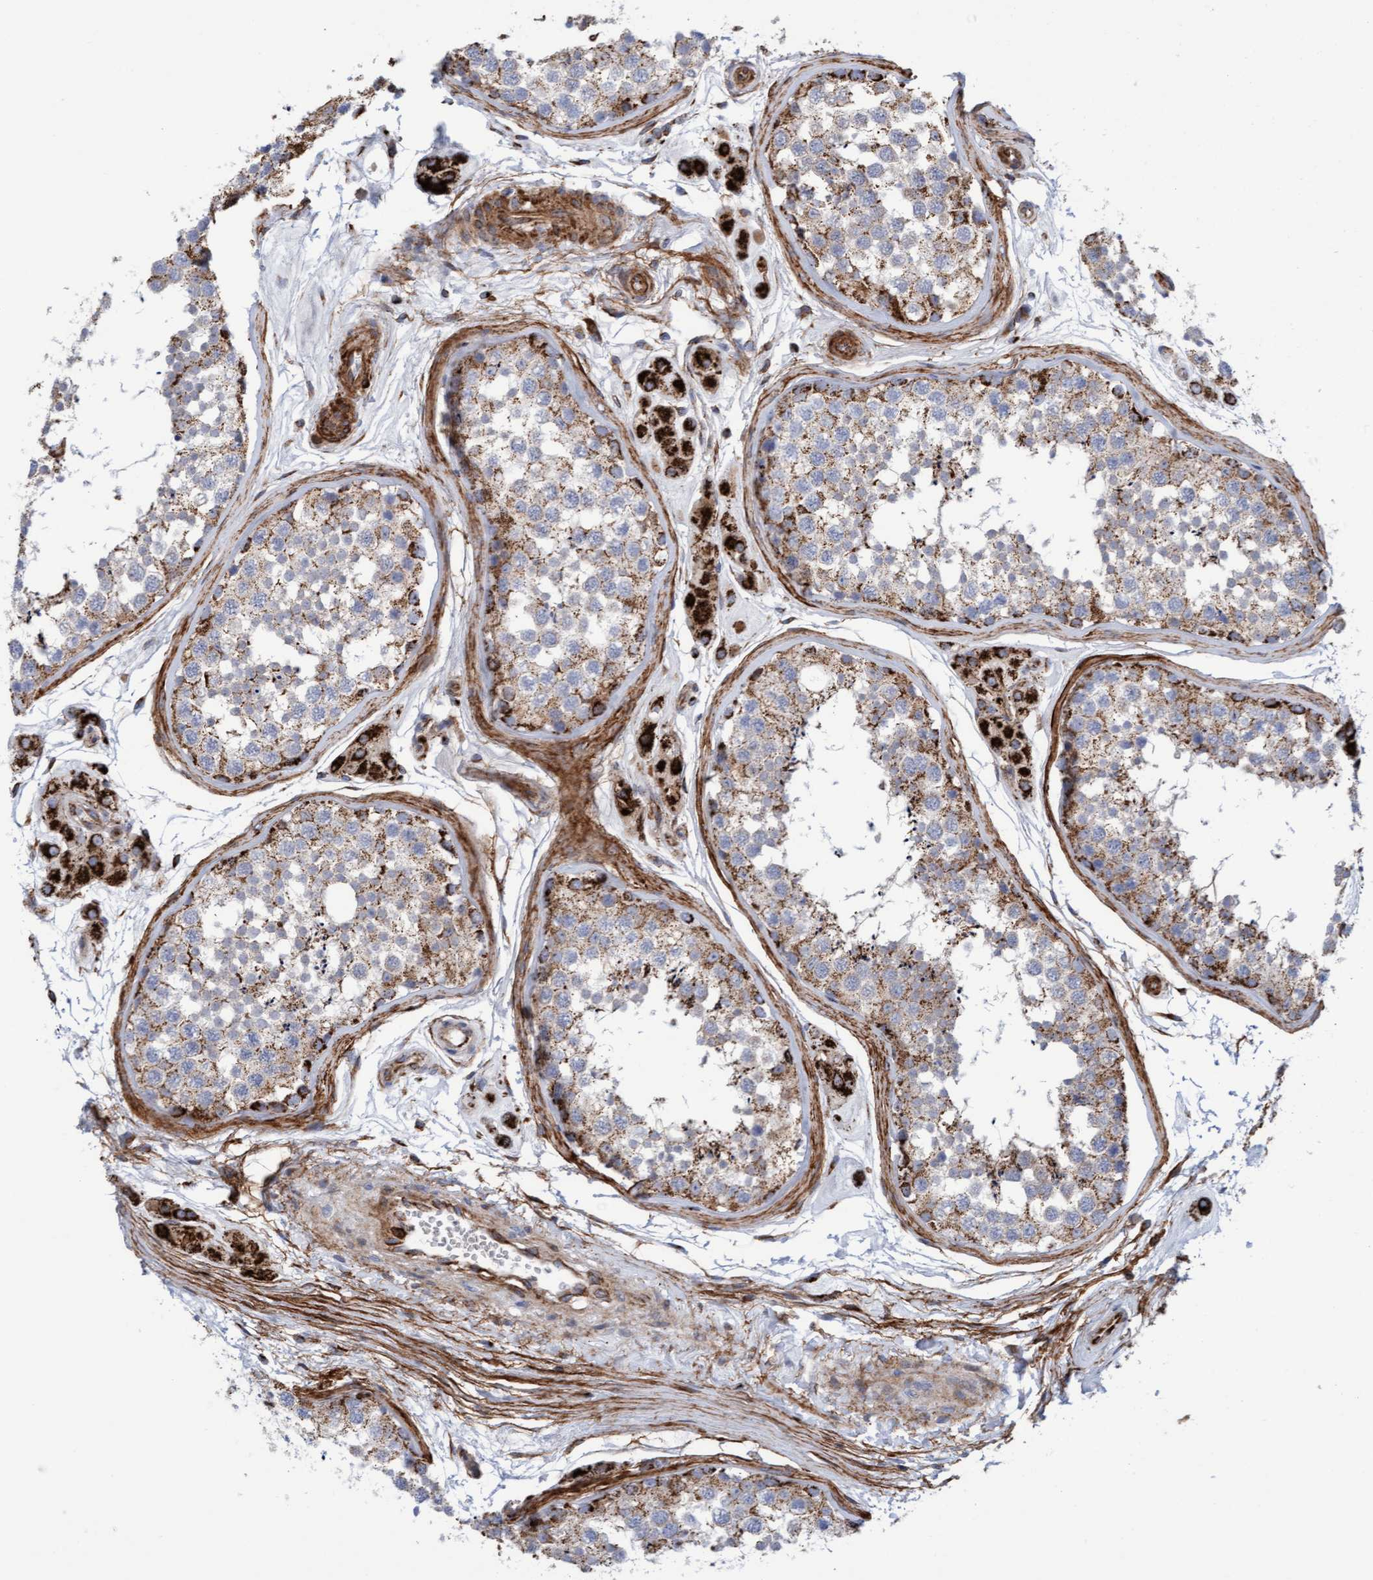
{"staining": {"intensity": "moderate", "quantity": ">75%", "location": "cytoplasmic/membranous"}, "tissue": "testis", "cell_type": "Cells in seminiferous ducts", "image_type": "normal", "snomed": [{"axis": "morphology", "description": "Normal tissue, NOS"}, {"axis": "topography", "description": "Testis"}], "caption": "Benign testis exhibits moderate cytoplasmic/membranous positivity in approximately >75% of cells in seminiferous ducts The staining is performed using DAB brown chromogen to label protein expression. The nuclei are counter-stained blue using hematoxylin..", "gene": "GGTA1", "patient": {"sex": "male", "age": 56}}